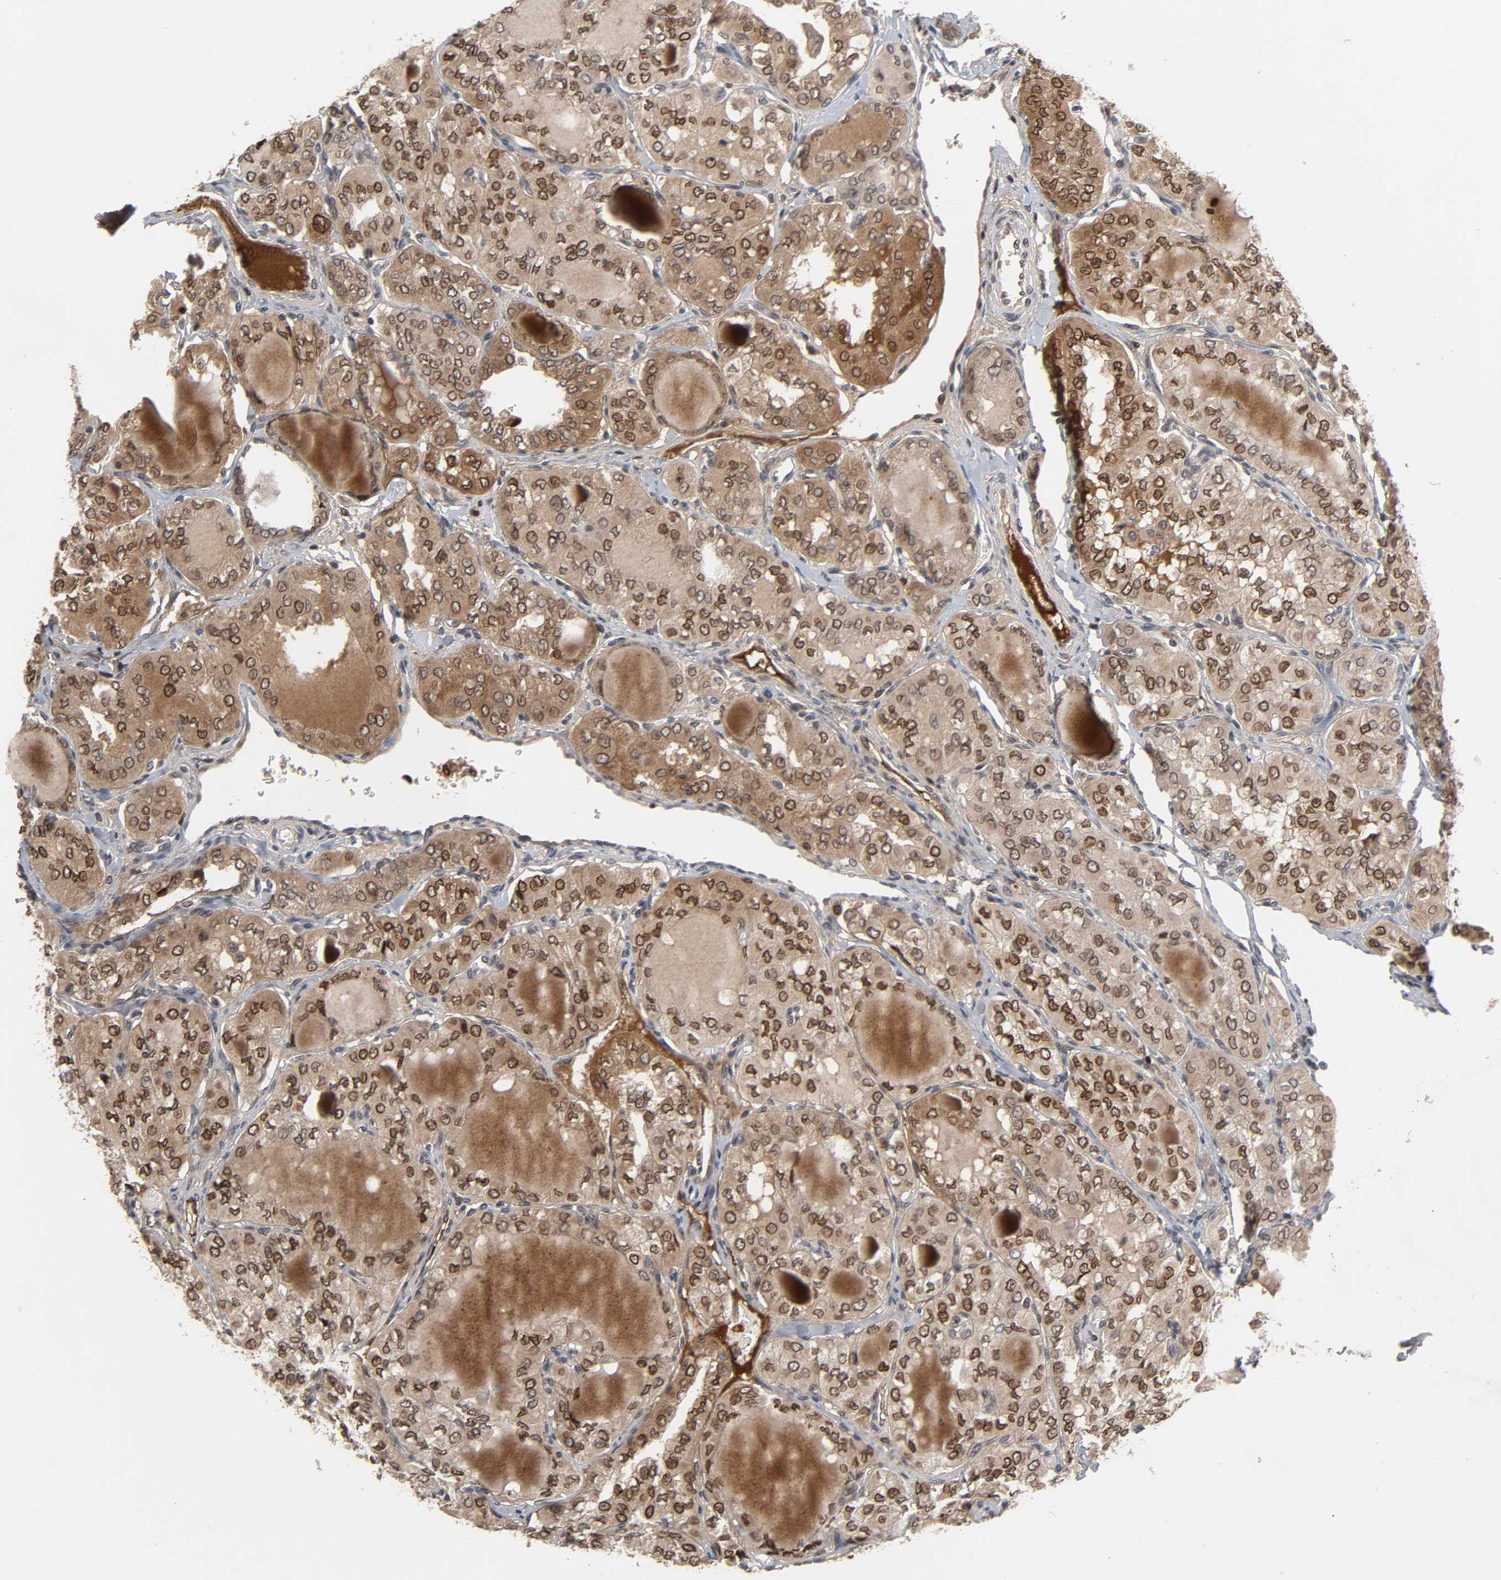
{"staining": {"intensity": "strong", "quantity": ">75%", "location": "cytoplasmic/membranous,nuclear"}, "tissue": "thyroid cancer", "cell_type": "Tumor cells", "image_type": "cancer", "snomed": [{"axis": "morphology", "description": "Papillary adenocarcinoma, NOS"}, {"axis": "topography", "description": "Thyroid gland"}], "caption": "Human thyroid cancer stained with a brown dye demonstrates strong cytoplasmic/membranous and nuclear positive staining in about >75% of tumor cells.", "gene": "CPN2", "patient": {"sex": "male", "age": 20}}